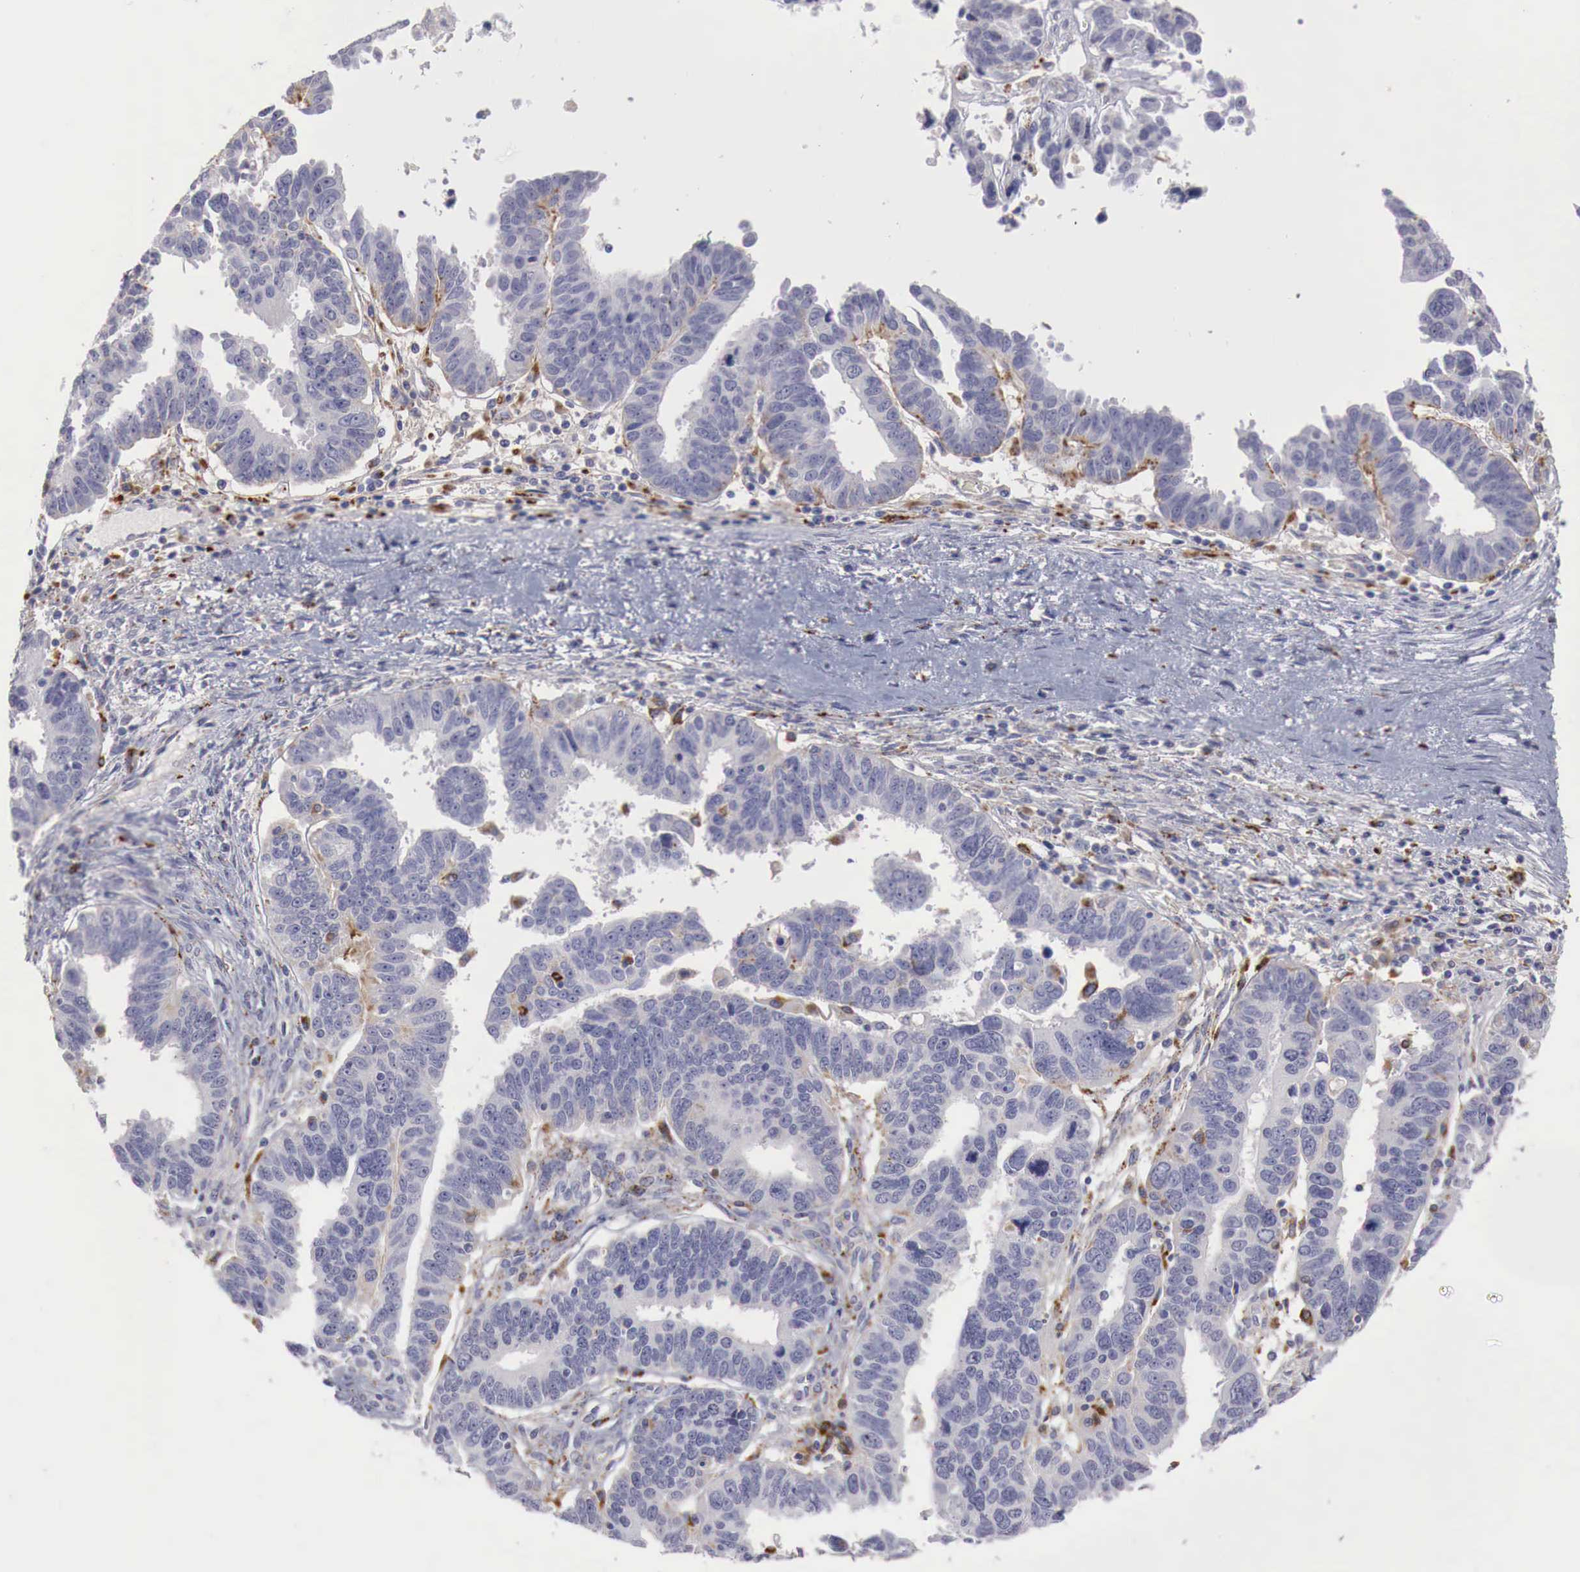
{"staining": {"intensity": "negative", "quantity": "none", "location": "none"}, "tissue": "ovarian cancer", "cell_type": "Tumor cells", "image_type": "cancer", "snomed": [{"axis": "morphology", "description": "Carcinoma, endometroid"}, {"axis": "morphology", "description": "Cystadenocarcinoma, serous, NOS"}, {"axis": "topography", "description": "Ovary"}], "caption": "Endometroid carcinoma (ovarian) stained for a protein using IHC exhibits no staining tumor cells.", "gene": "GLA", "patient": {"sex": "female", "age": 45}}